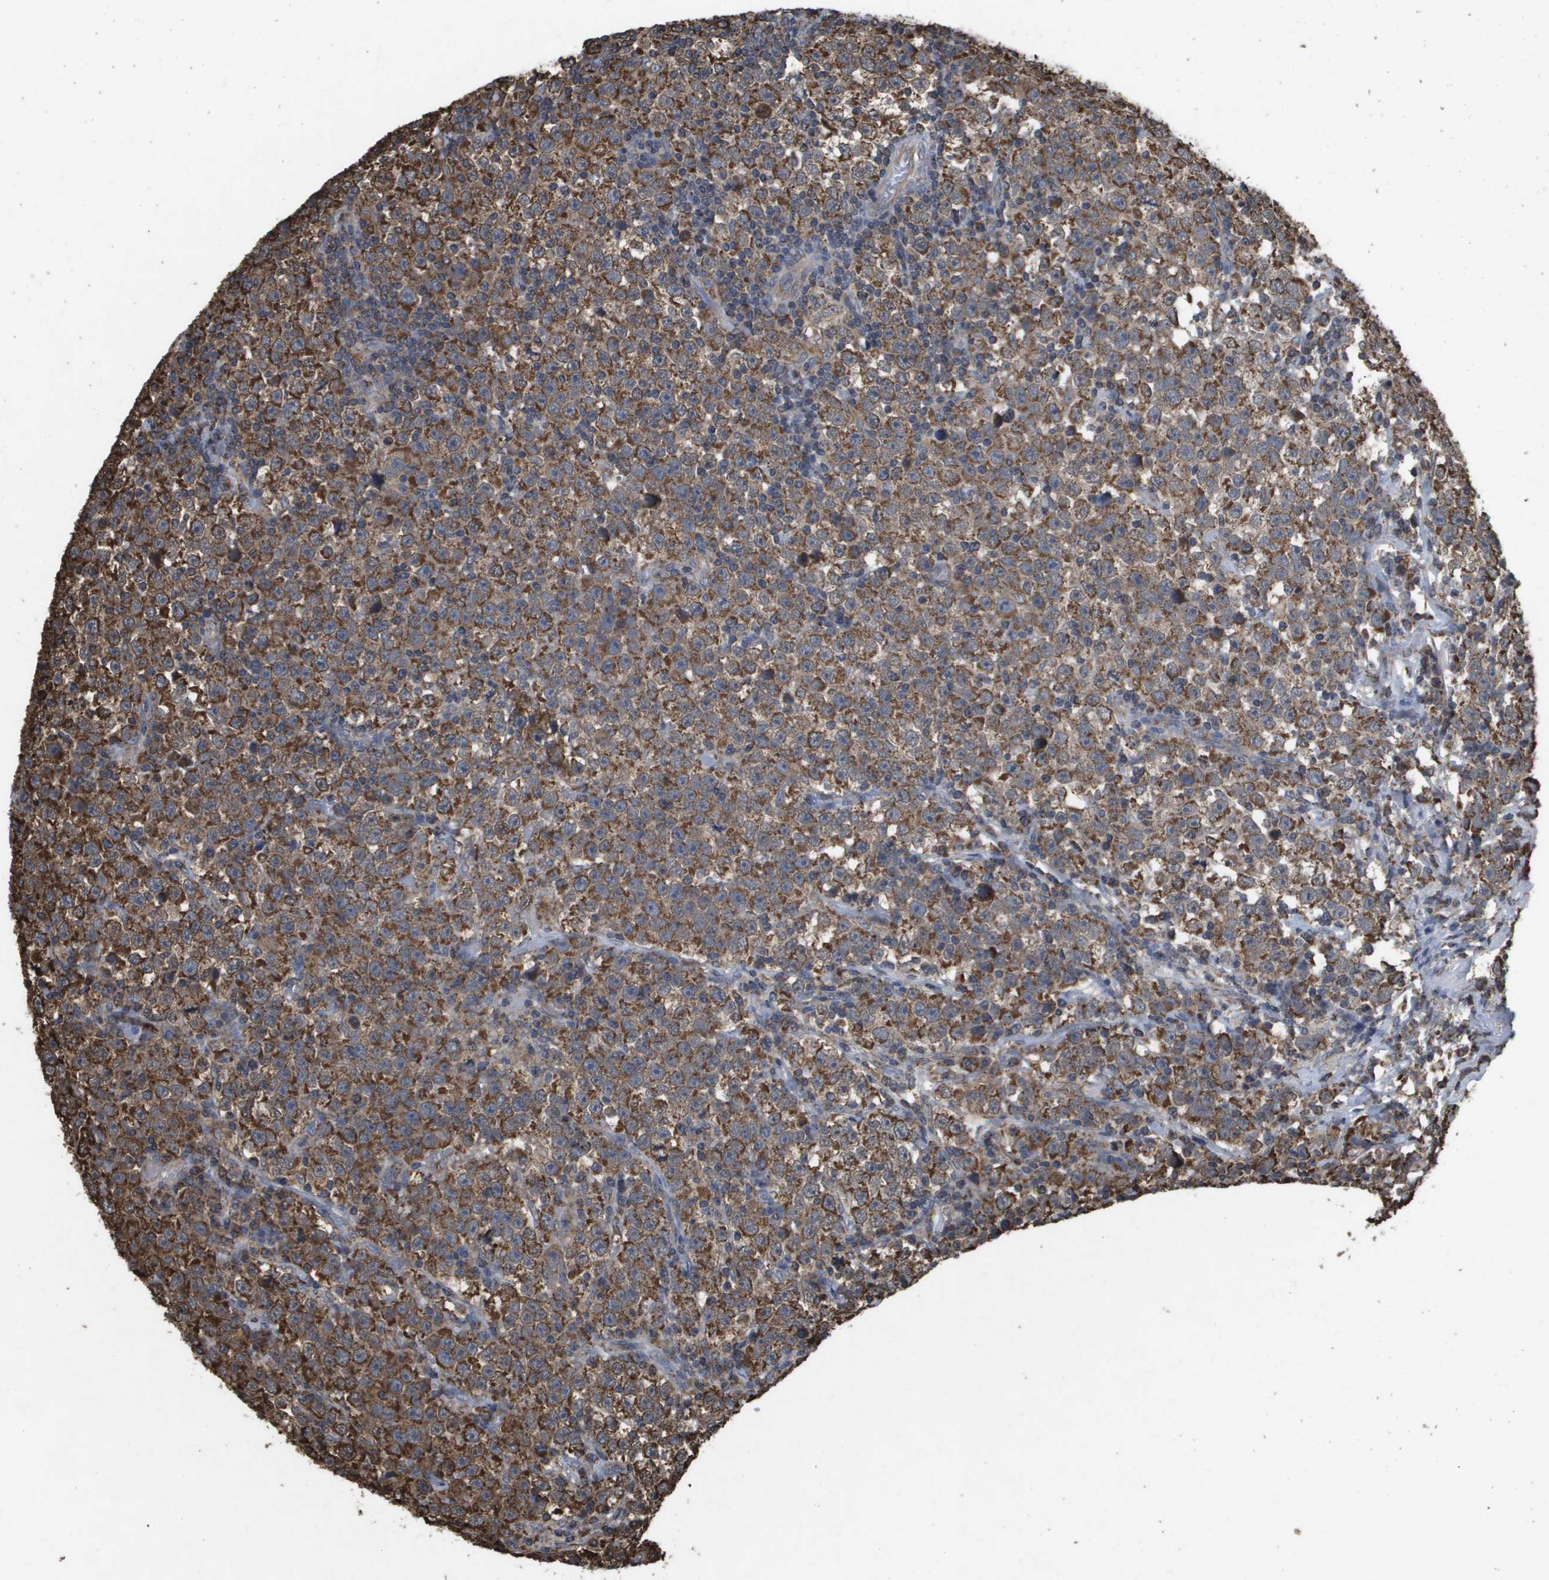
{"staining": {"intensity": "strong", "quantity": ">75%", "location": "cytoplasmic/membranous"}, "tissue": "testis cancer", "cell_type": "Tumor cells", "image_type": "cancer", "snomed": [{"axis": "morphology", "description": "Seminoma, NOS"}, {"axis": "topography", "description": "Testis"}], "caption": "Brown immunohistochemical staining in human testis cancer (seminoma) shows strong cytoplasmic/membranous expression in about >75% of tumor cells.", "gene": "HSPE1", "patient": {"sex": "male", "age": 43}}